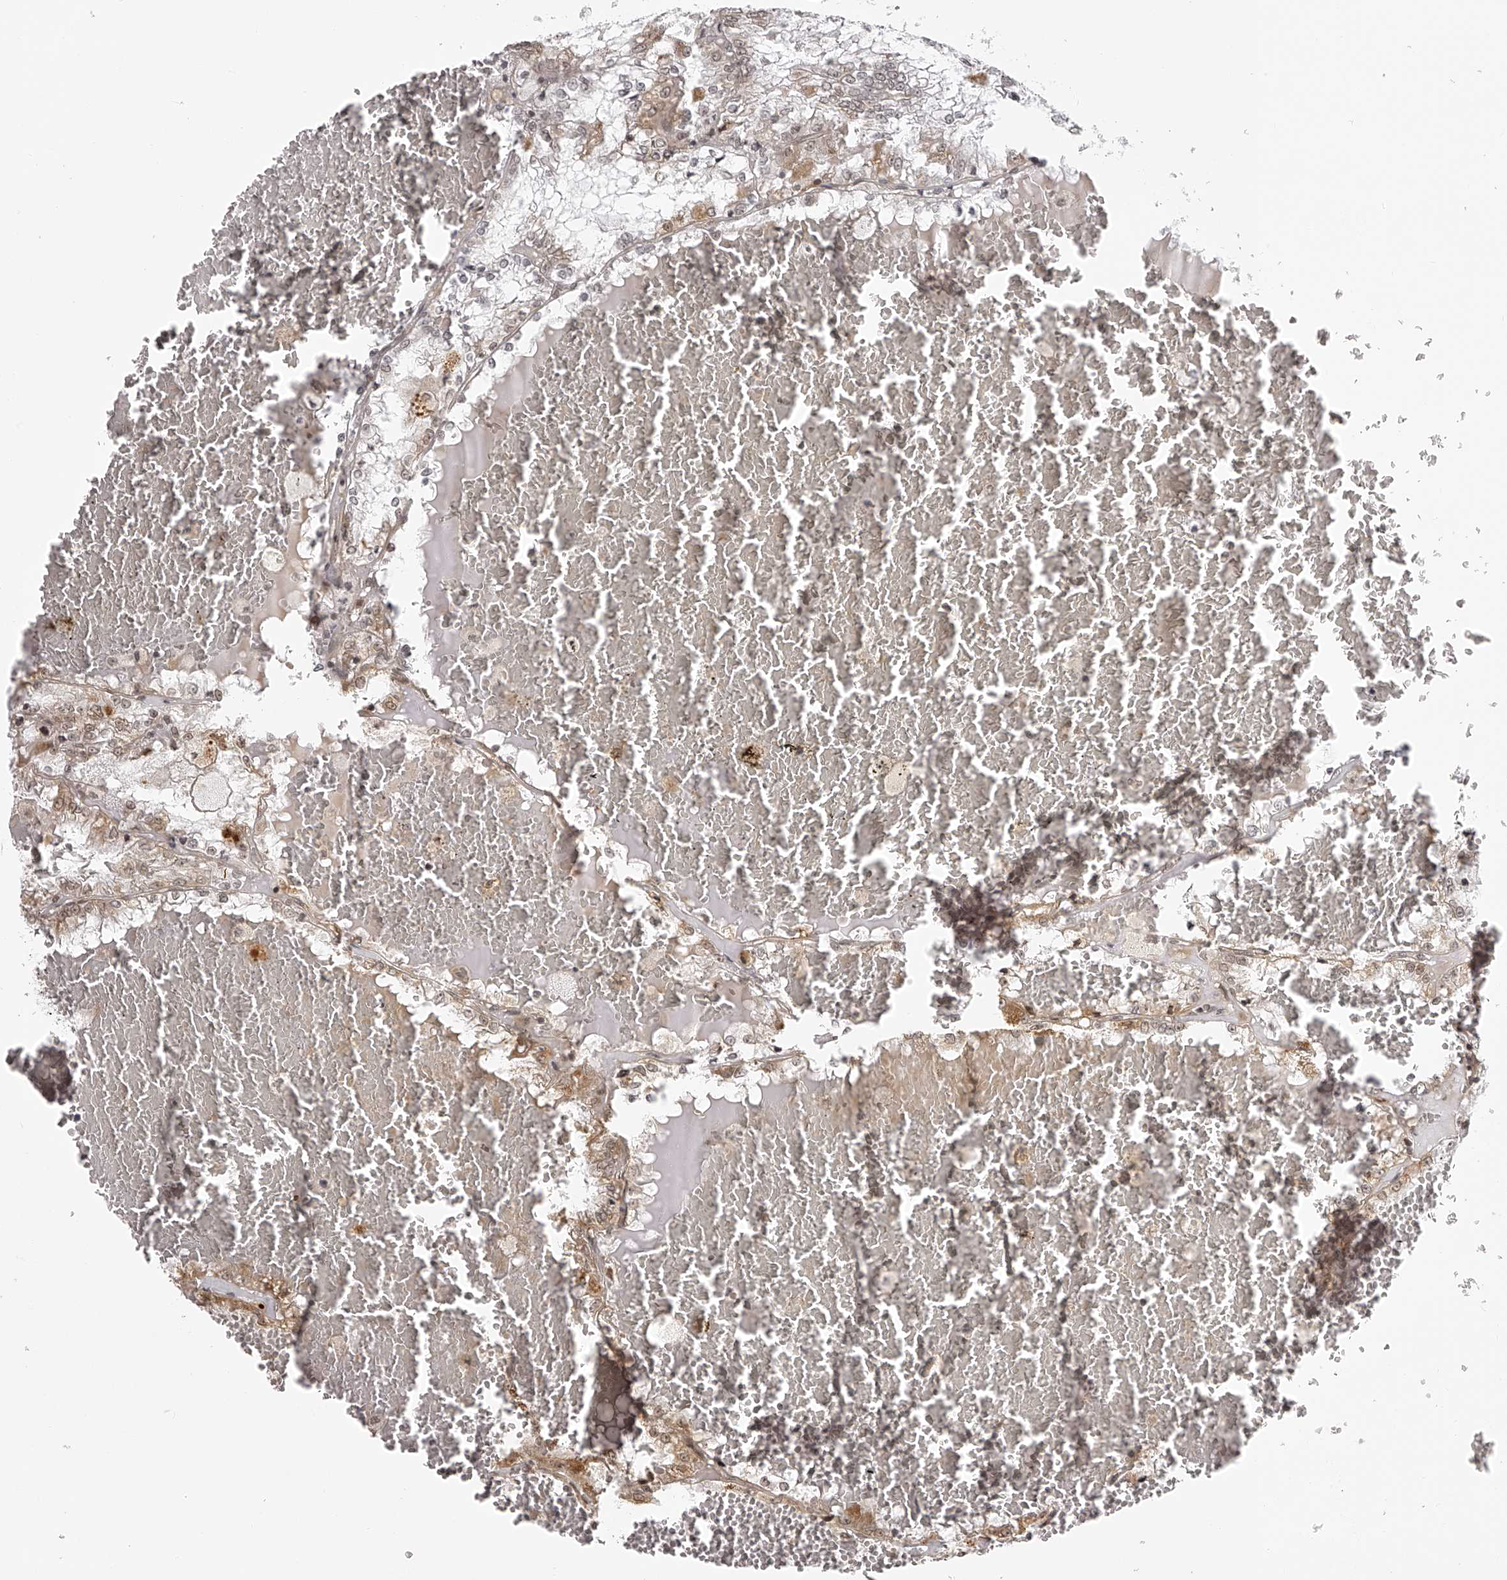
{"staining": {"intensity": "negative", "quantity": "none", "location": "none"}, "tissue": "renal cancer", "cell_type": "Tumor cells", "image_type": "cancer", "snomed": [{"axis": "morphology", "description": "Adenocarcinoma, NOS"}, {"axis": "topography", "description": "Kidney"}], "caption": "The histopathology image displays no staining of tumor cells in renal cancer (adenocarcinoma). (Immunohistochemistry (ihc), brightfield microscopy, high magnification).", "gene": "ODF2L", "patient": {"sex": "female", "age": 56}}